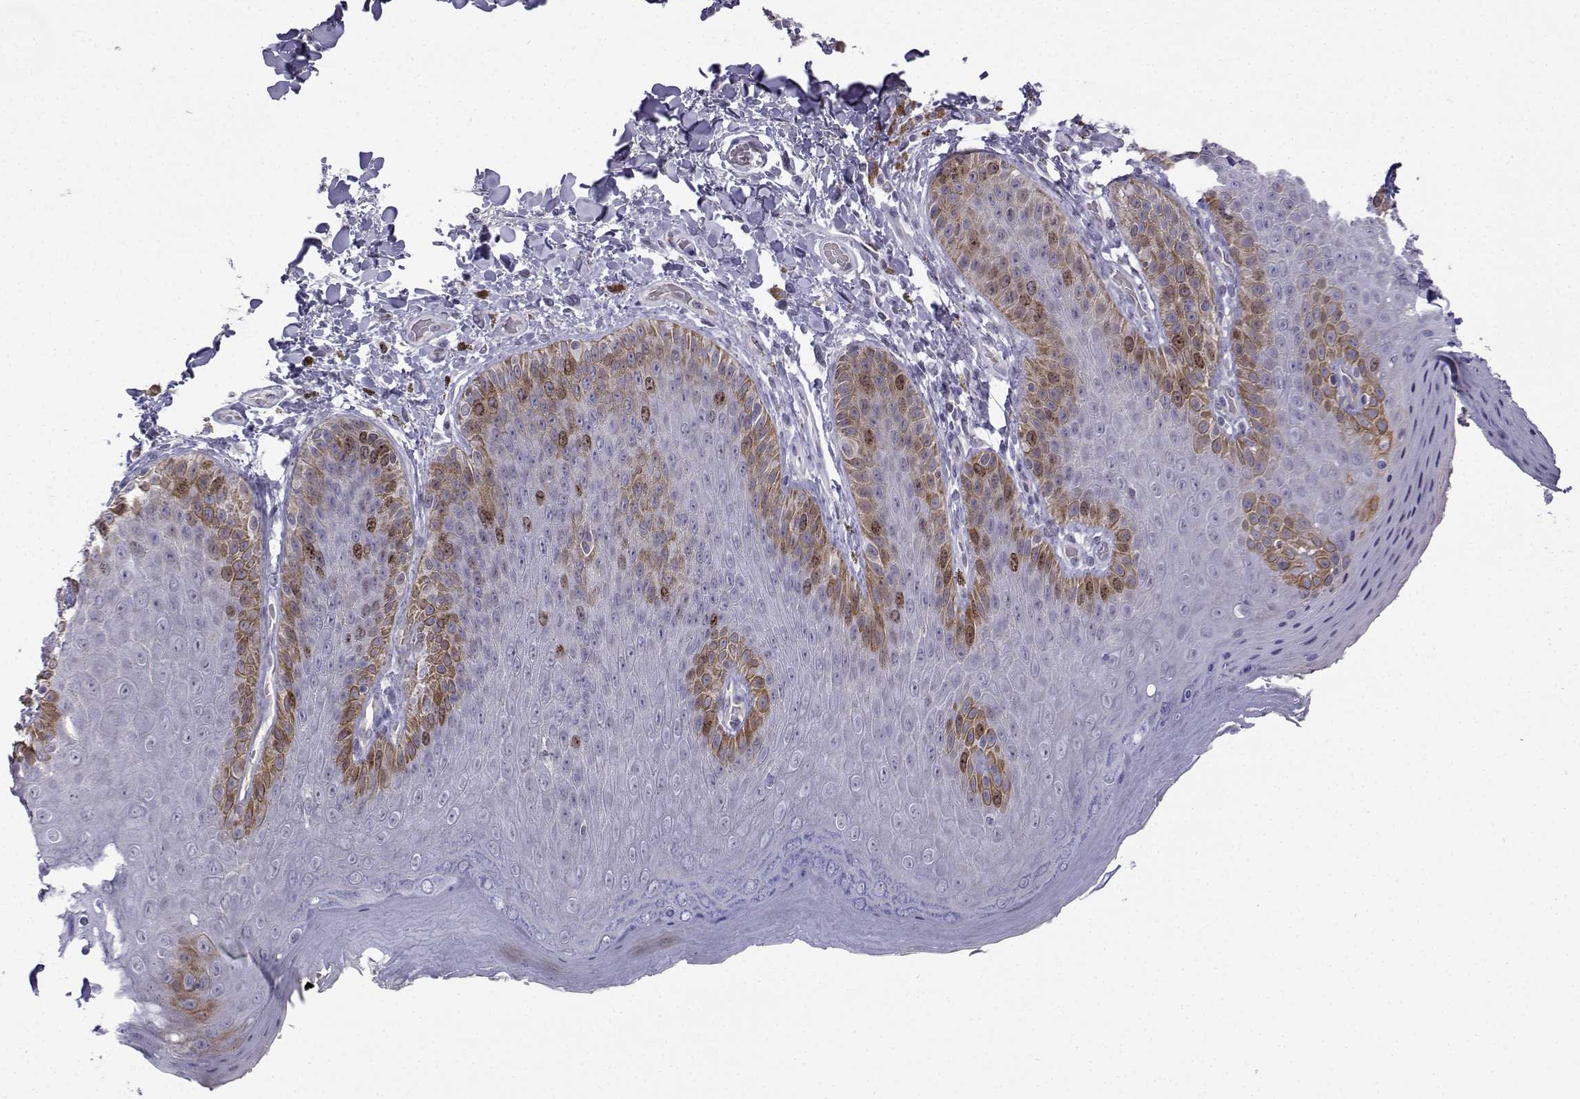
{"staining": {"intensity": "strong", "quantity": "<25%", "location": "nuclear"}, "tissue": "skin", "cell_type": "Epidermal cells", "image_type": "normal", "snomed": [{"axis": "morphology", "description": "Normal tissue, NOS"}, {"axis": "topography", "description": "Anal"}], "caption": "Brown immunohistochemical staining in unremarkable skin exhibits strong nuclear expression in about <25% of epidermal cells.", "gene": "INCENP", "patient": {"sex": "male", "age": 53}}